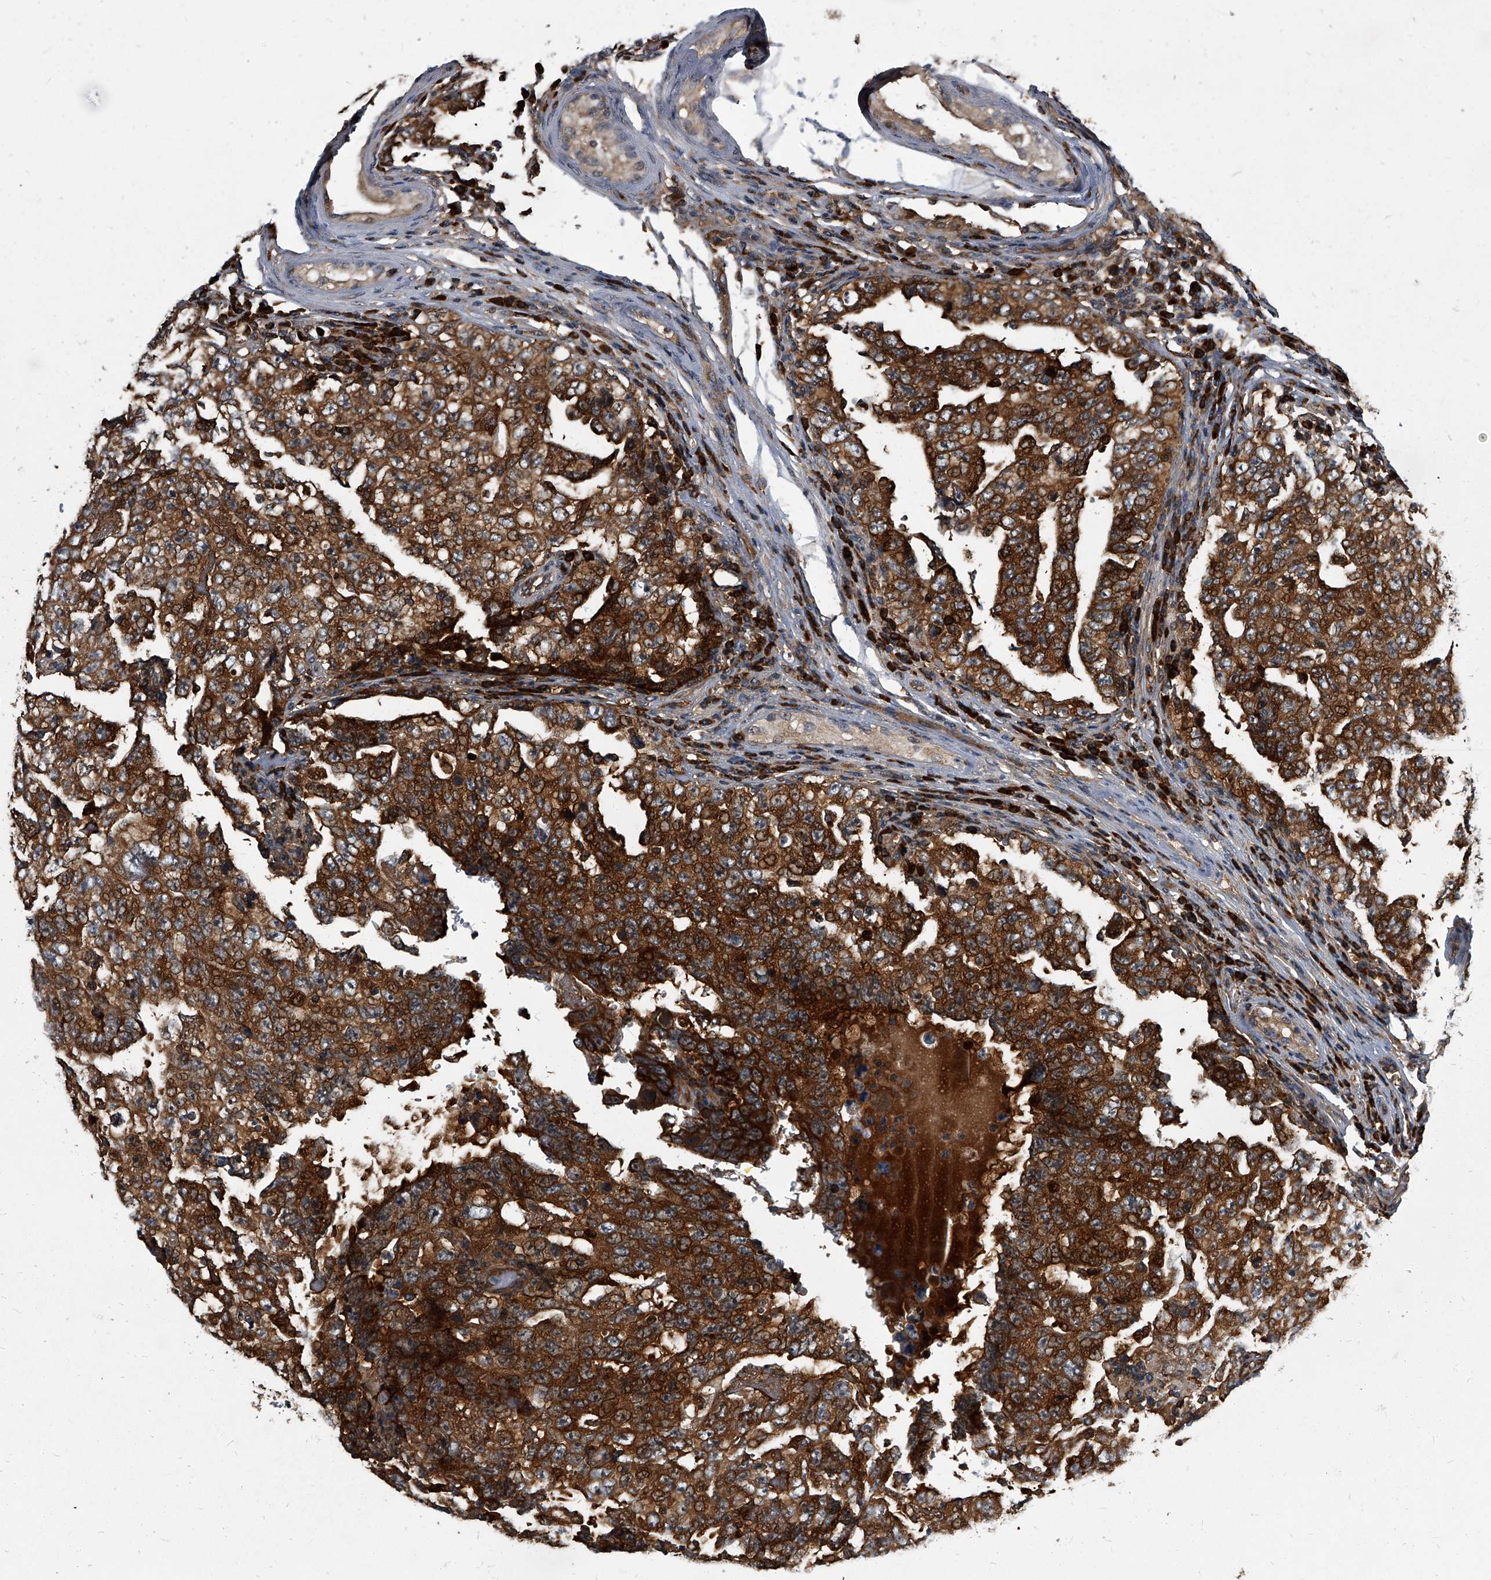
{"staining": {"intensity": "strong", "quantity": ">75%", "location": "cytoplasmic/membranous"}, "tissue": "testis cancer", "cell_type": "Tumor cells", "image_type": "cancer", "snomed": [{"axis": "morphology", "description": "Carcinoma, Embryonal, NOS"}, {"axis": "topography", "description": "Testis"}], "caption": "Immunohistochemistry (DAB) staining of testis embryonal carcinoma reveals strong cytoplasmic/membranous protein expression in approximately >75% of tumor cells.", "gene": "CDV3", "patient": {"sex": "male", "age": 26}}